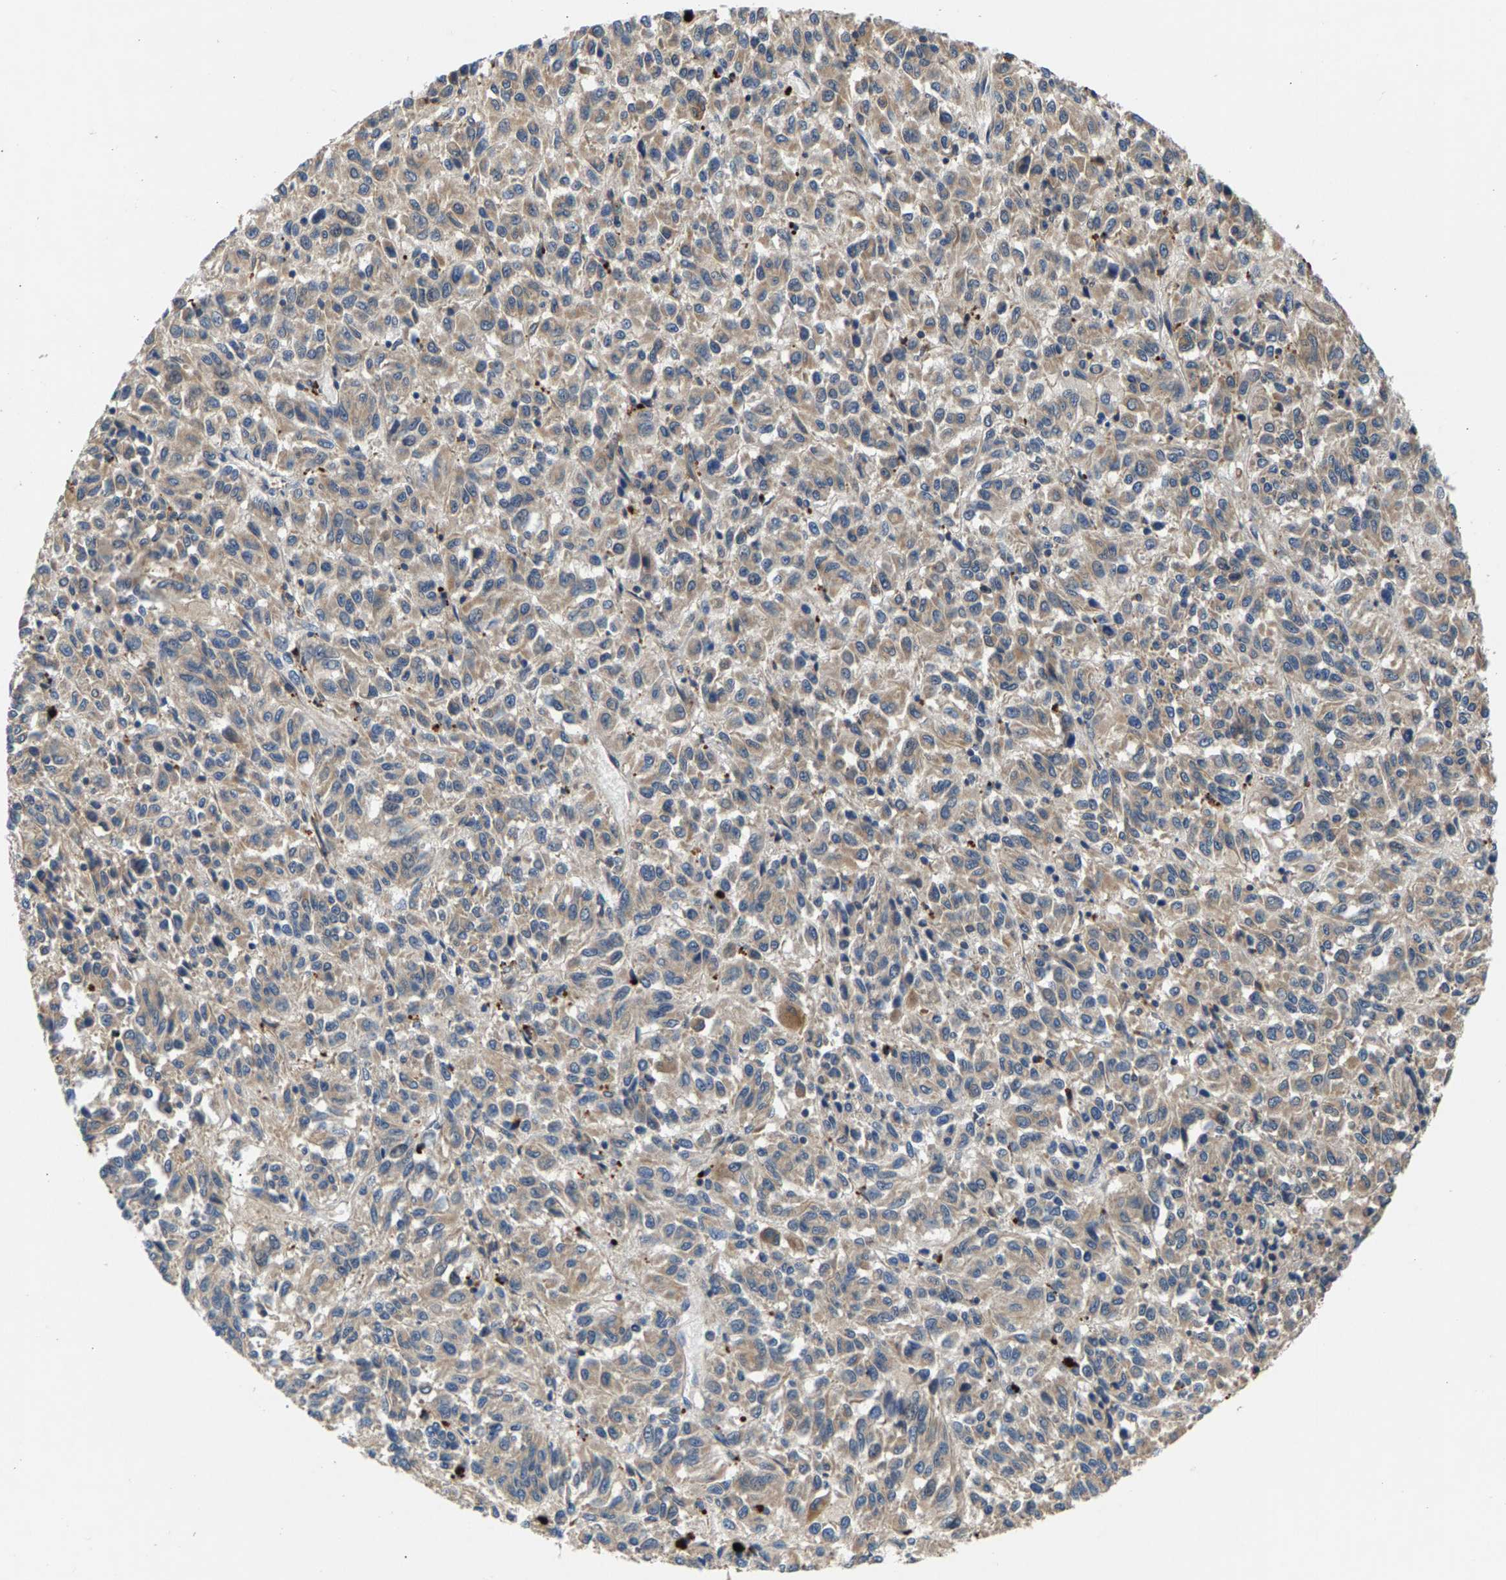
{"staining": {"intensity": "weak", "quantity": ">75%", "location": "cytoplasmic/membranous"}, "tissue": "melanoma", "cell_type": "Tumor cells", "image_type": "cancer", "snomed": [{"axis": "morphology", "description": "Malignant melanoma, Metastatic site"}, {"axis": "topography", "description": "Lung"}], "caption": "High-magnification brightfield microscopy of malignant melanoma (metastatic site) stained with DAB (brown) and counterstained with hematoxylin (blue). tumor cells exhibit weak cytoplasmic/membranous positivity is appreciated in approximately>75% of cells.", "gene": "NT5C", "patient": {"sex": "male", "age": 64}}